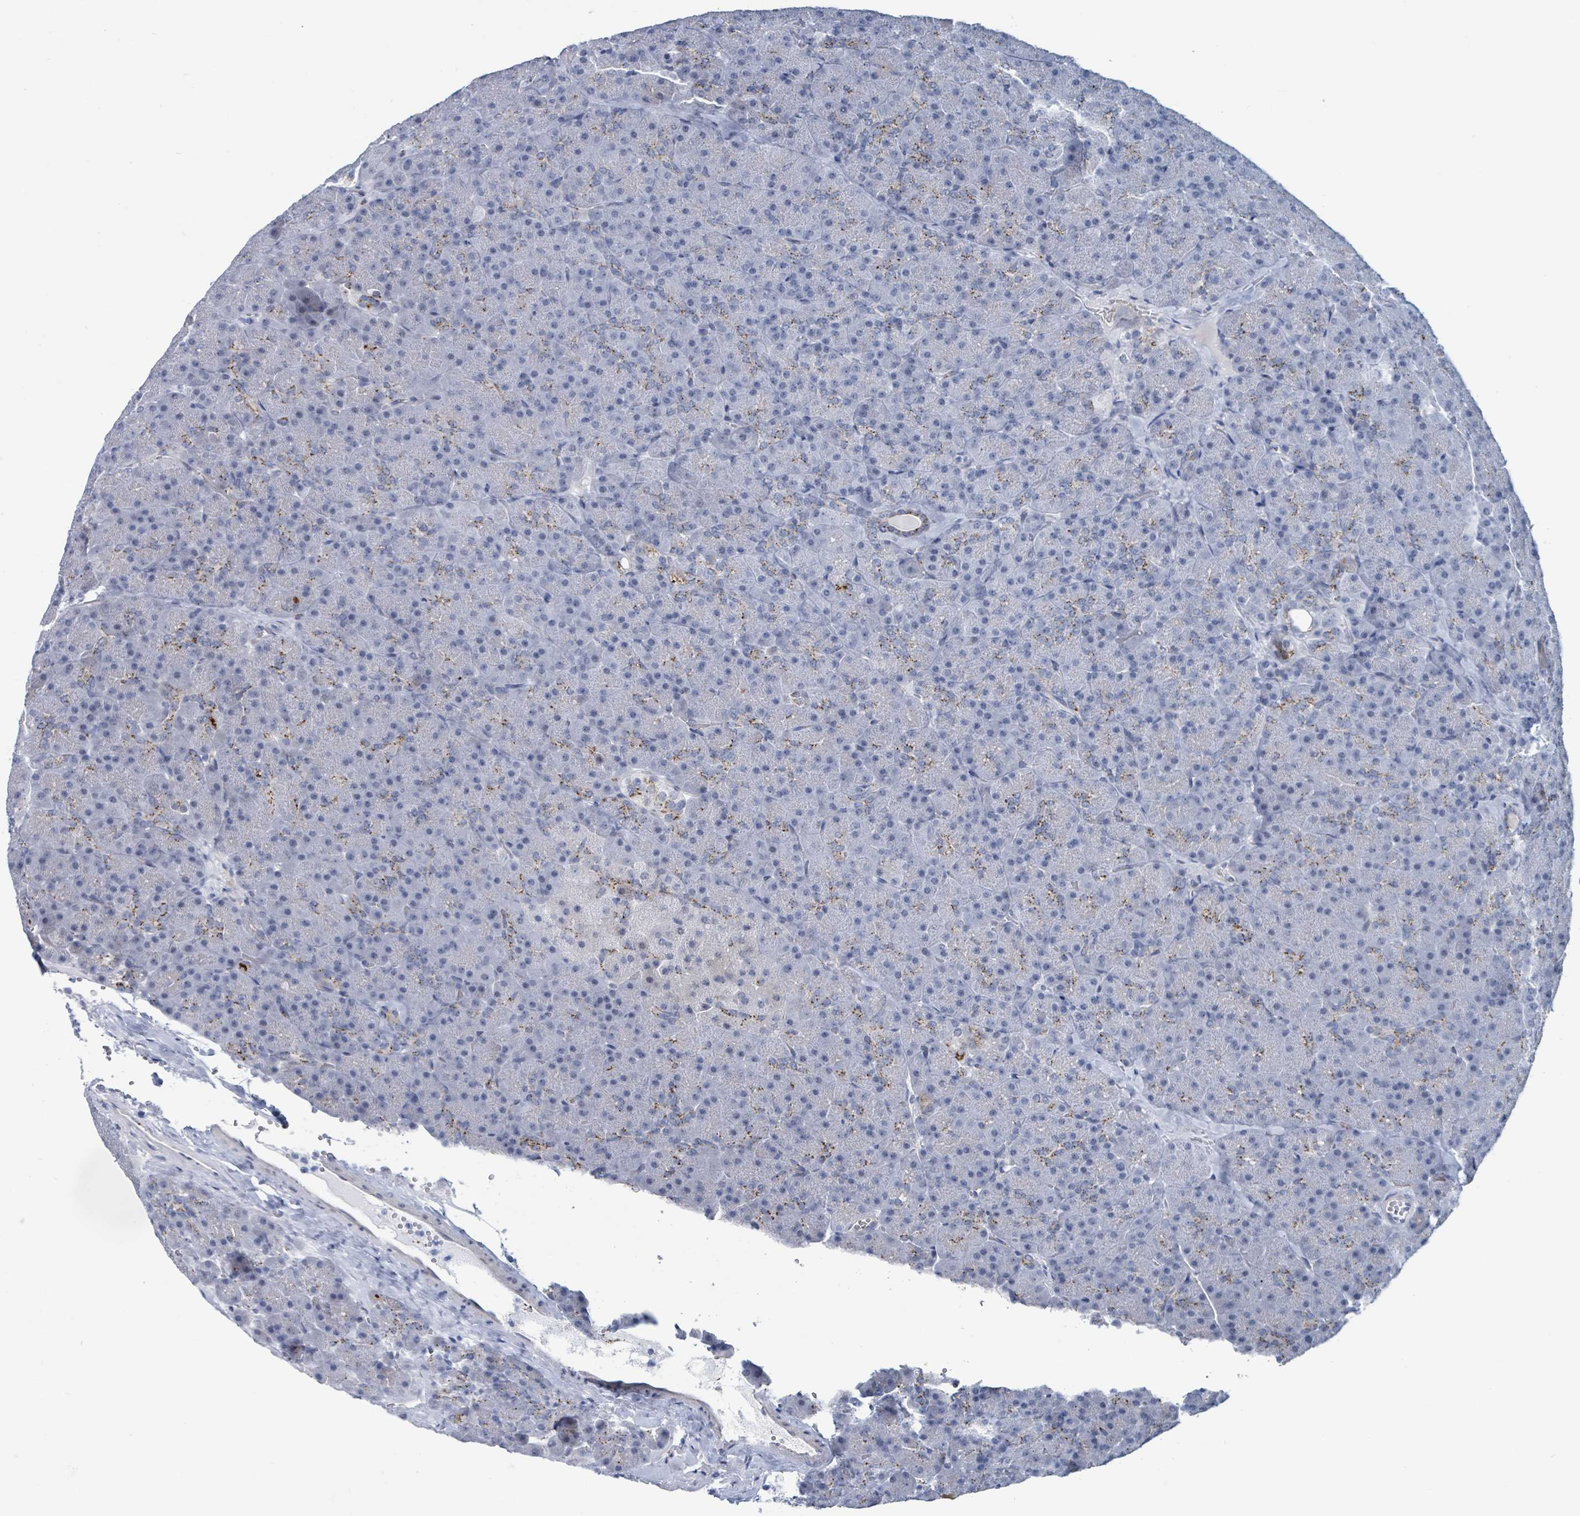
{"staining": {"intensity": "moderate", "quantity": "25%-75%", "location": "cytoplasmic/membranous"}, "tissue": "pancreas", "cell_type": "Exocrine glandular cells", "image_type": "normal", "snomed": [{"axis": "morphology", "description": "Normal tissue, NOS"}, {"axis": "topography", "description": "Pancreas"}], "caption": "Pancreas stained for a protein (brown) displays moderate cytoplasmic/membranous positive positivity in about 25%-75% of exocrine glandular cells.", "gene": "DCAF5", "patient": {"sex": "male", "age": 36}}